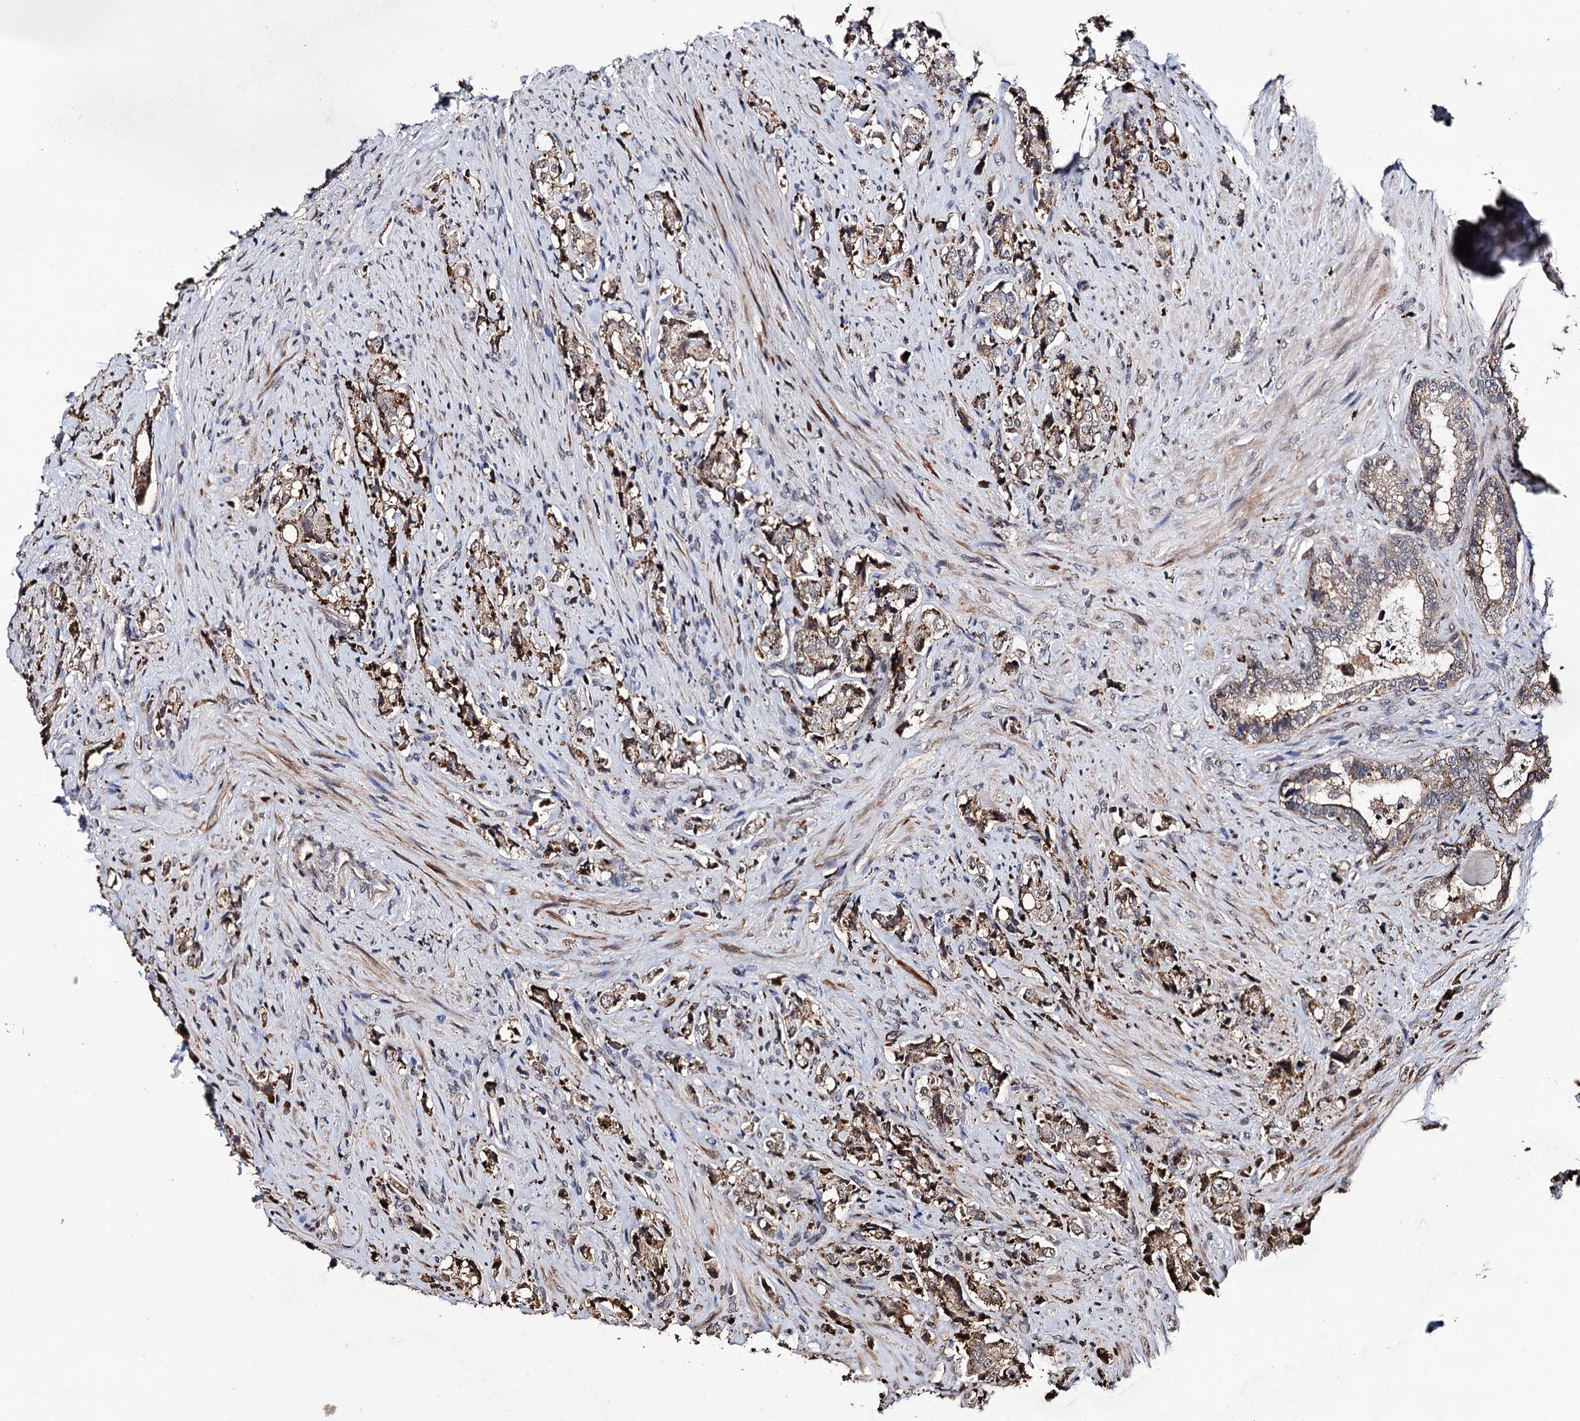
{"staining": {"intensity": "moderate", "quantity": ">75%", "location": "cytoplasmic/membranous"}, "tissue": "prostate cancer", "cell_type": "Tumor cells", "image_type": "cancer", "snomed": [{"axis": "morphology", "description": "Adenocarcinoma, High grade"}, {"axis": "topography", "description": "Prostate"}], "caption": "A medium amount of moderate cytoplasmic/membranous positivity is seen in approximately >75% of tumor cells in prostate cancer tissue.", "gene": "MICAL2", "patient": {"sex": "male", "age": 65}}